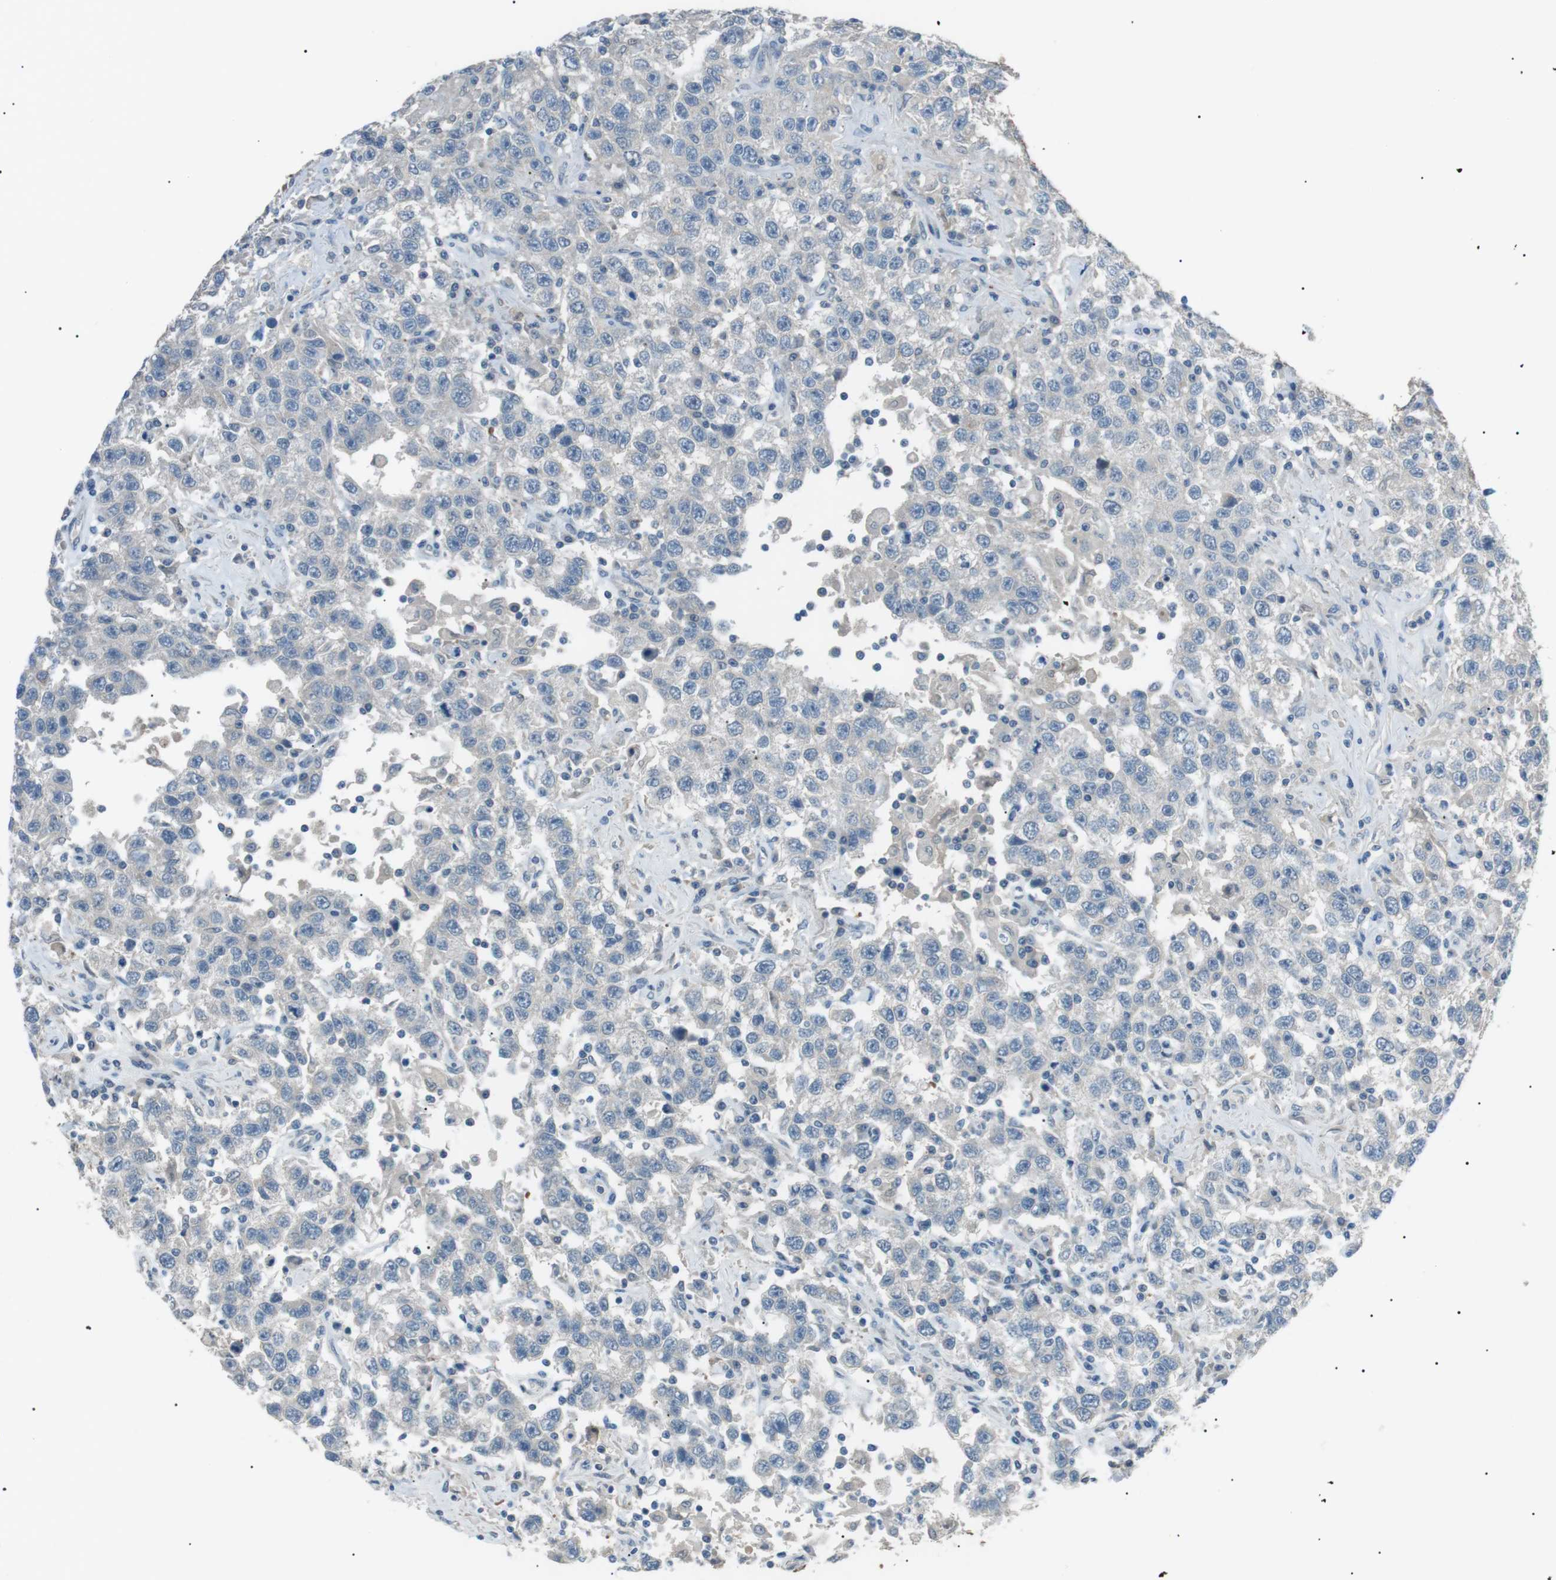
{"staining": {"intensity": "negative", "quantity": "none", "location": "none"}, "tissue": "testis cancer", "cell_type": "Tumor cells", "image_type": "cancer", "snomed": [{"axis": "morphology", "description": "Seminoma, NOS"}, {"axis": "topography", "description": "Testis"}], "caption": "A photomicrograph of seminoma (testis) stained for a protein demonstrates no brown staining in tumor cells.", "gene": "CDH26", "patient": {"sex": "male", "age": 41}}